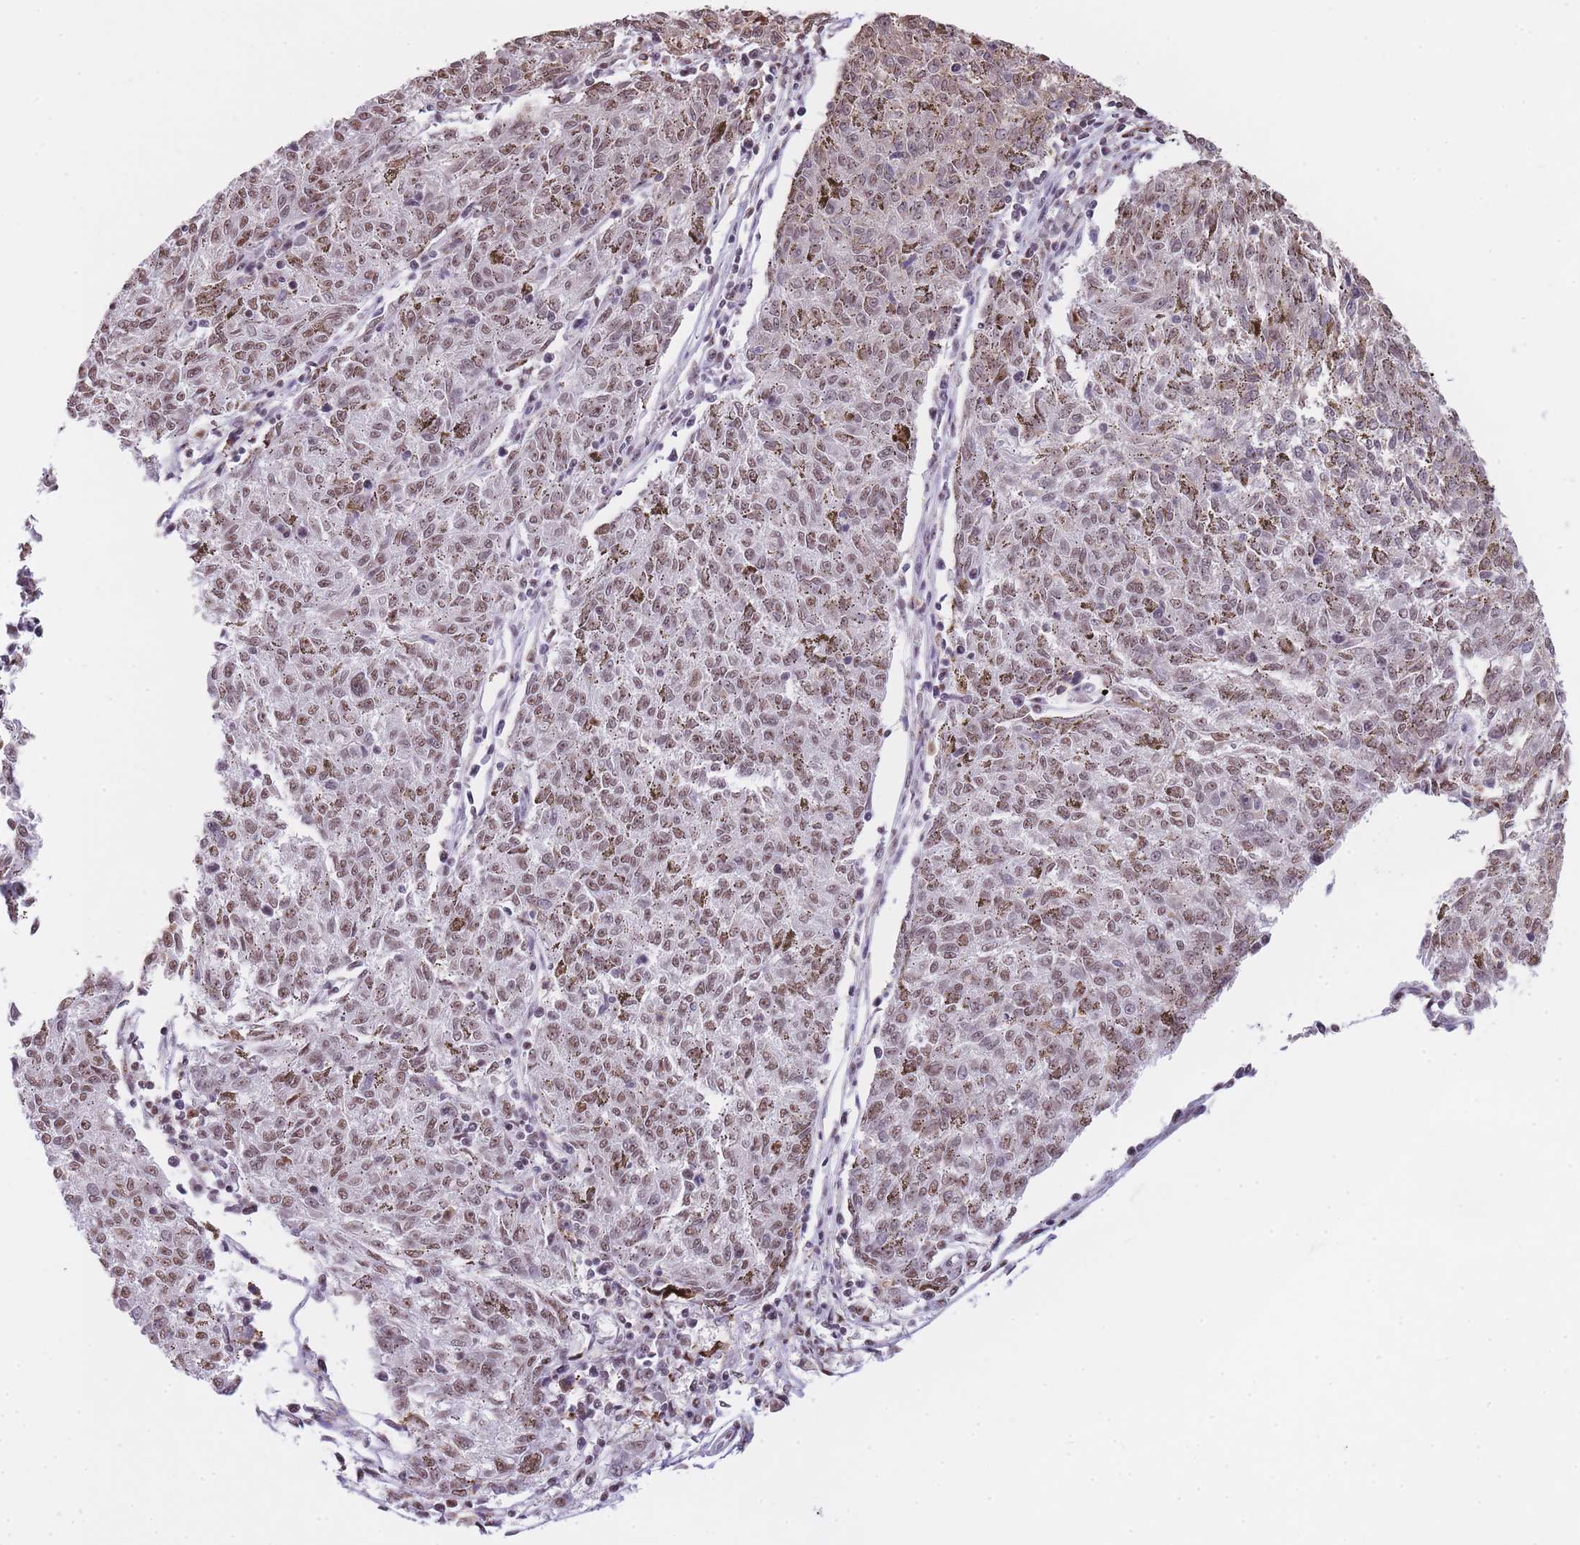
{"staining": {"intensity": "moderate", "quantity": ">75%", "location": "cytoplasmic/membranous,nuclear"}, "tissue": "melanoma", "cell_type": "Tumor cells", "image_type": "cancer", "snomed": [{"axis": "morphology", "description": "Malignant melanoma, NOS"}, {"axis": "topography", "description": "Skin"}], "caption": "Immunohistochemistry image of neoplastic tissue: human melanoma stained using IHC reveals medium levels of moderate protein expression localized specifically in the cytoplasmic/membranous and nuclear of tumor cells, appearing as a cytoplasmic/membranous and nuclear brown color.", "gene": "EVC2", "patient": {"sex": "female", "age": 72}}